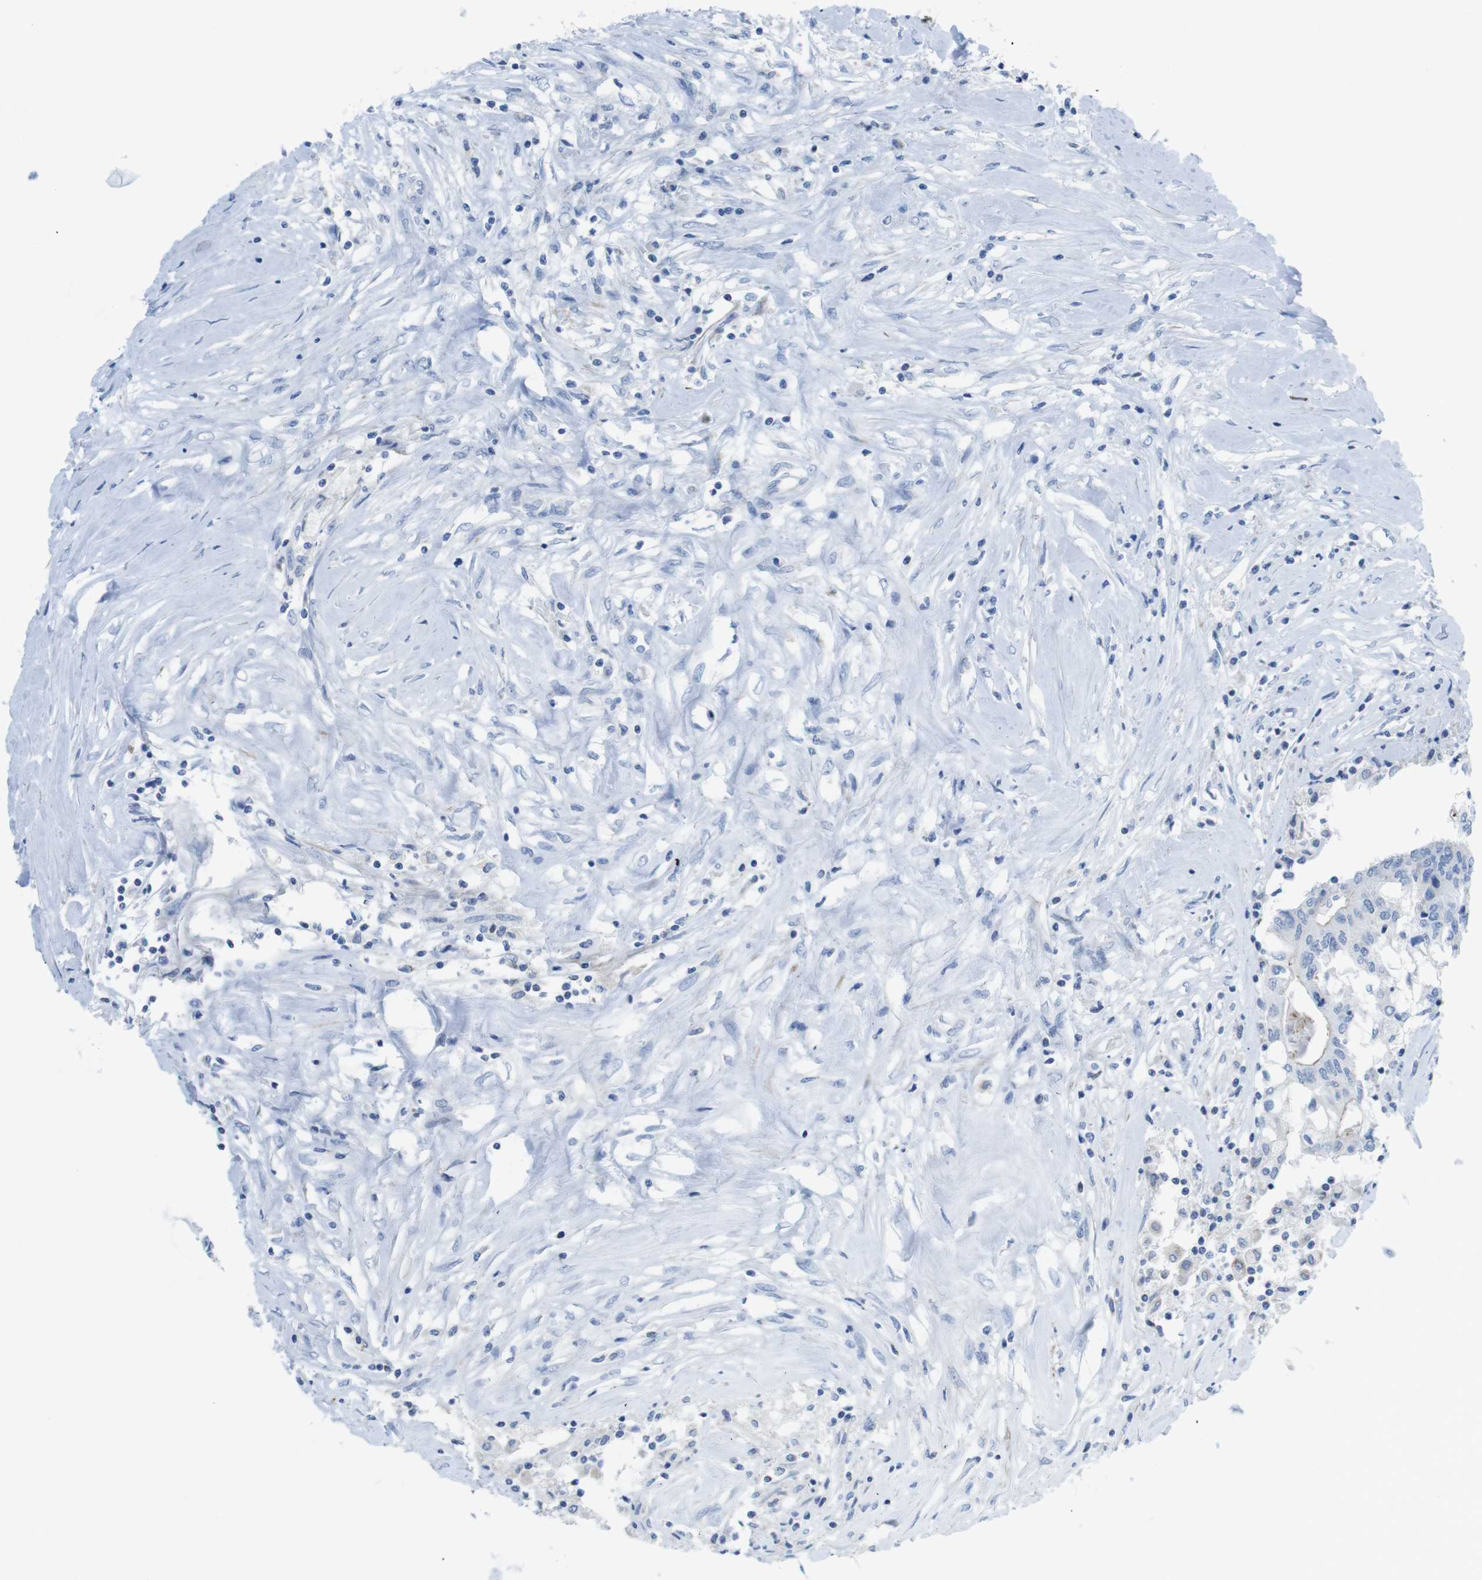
{"staining": {"intensity": "negative", "quantity": "none", "location": "none"}, "tissue": "colorectal cancer", "cell_type": "Tumor cells", "image_type": "cancer", "snomed": [{"axis": "morphology", "description": "Adenocarcinoma, NOS"}, {"axis": "topography", "description": "Rectum"}], "caption": "There is no significant staining in tumor cells of colorectal adenocarcinoma.", "gene": "ASIC5", "patient": {"sex": "male", "age": 63}}